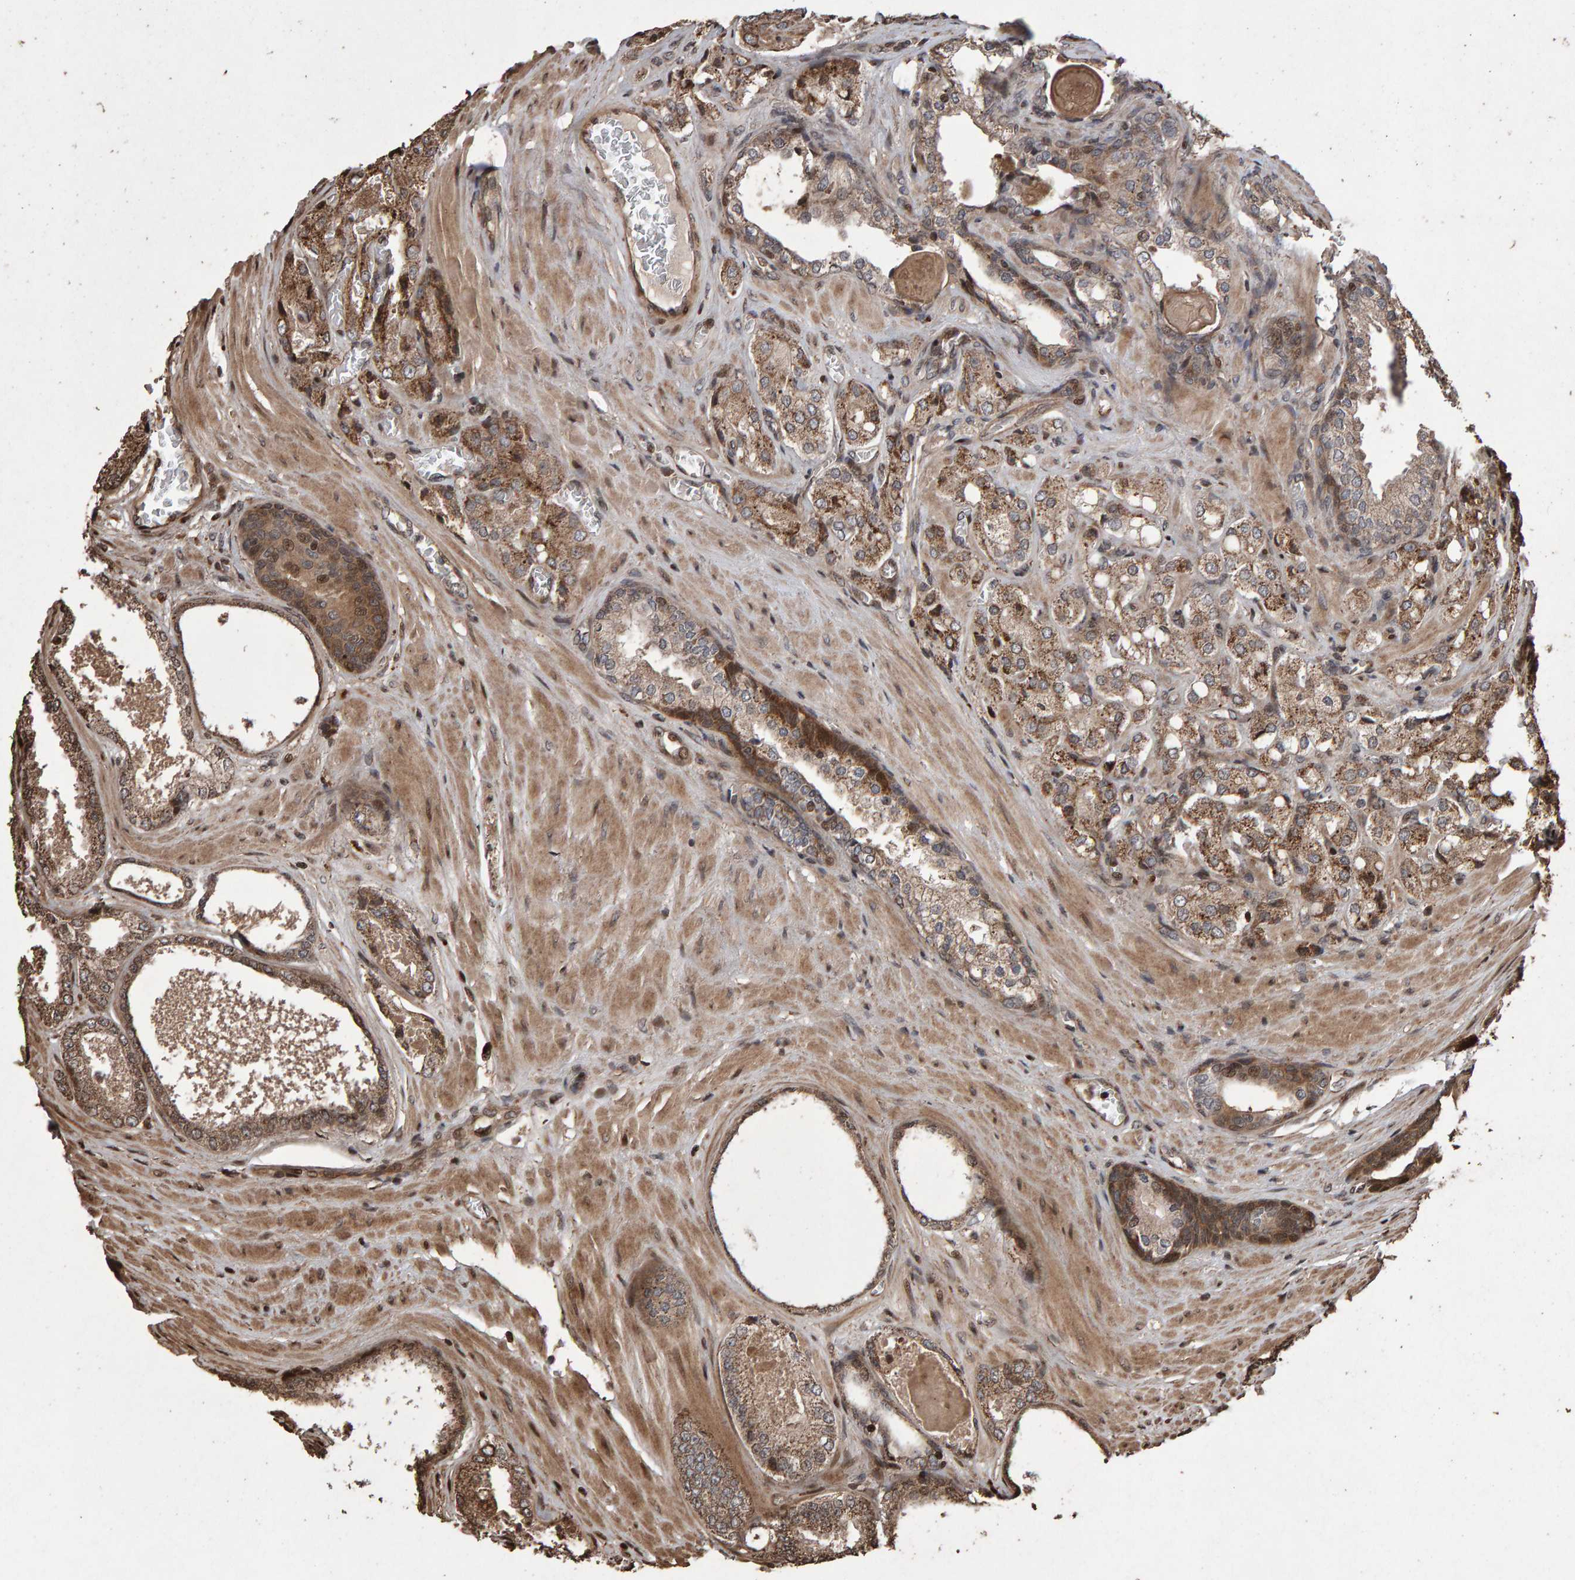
{"staining": {"intensity": "moderate", "quantity": ">75%", "location": "cytoplasmic/membranous"}, "tissue": "prostate cancer", "cell_type": "Tumor cells", "image_type": "cancer", "snomed": [{"axis": "morphology", "description": "Adenocarcinoma, High grade"}, {"axis": "topography", "description": "Prostate"}], "caption": "Approximately >75% of tumor cells in prostate cancer (adenocarcinoma (high-grade)) exhibit moderate cytoplasmic/membranous protein expression as visualized by brown immunohistochemical staining.", "gene": "OSBP2", "patient": {"sex": "male", "age": 65}}